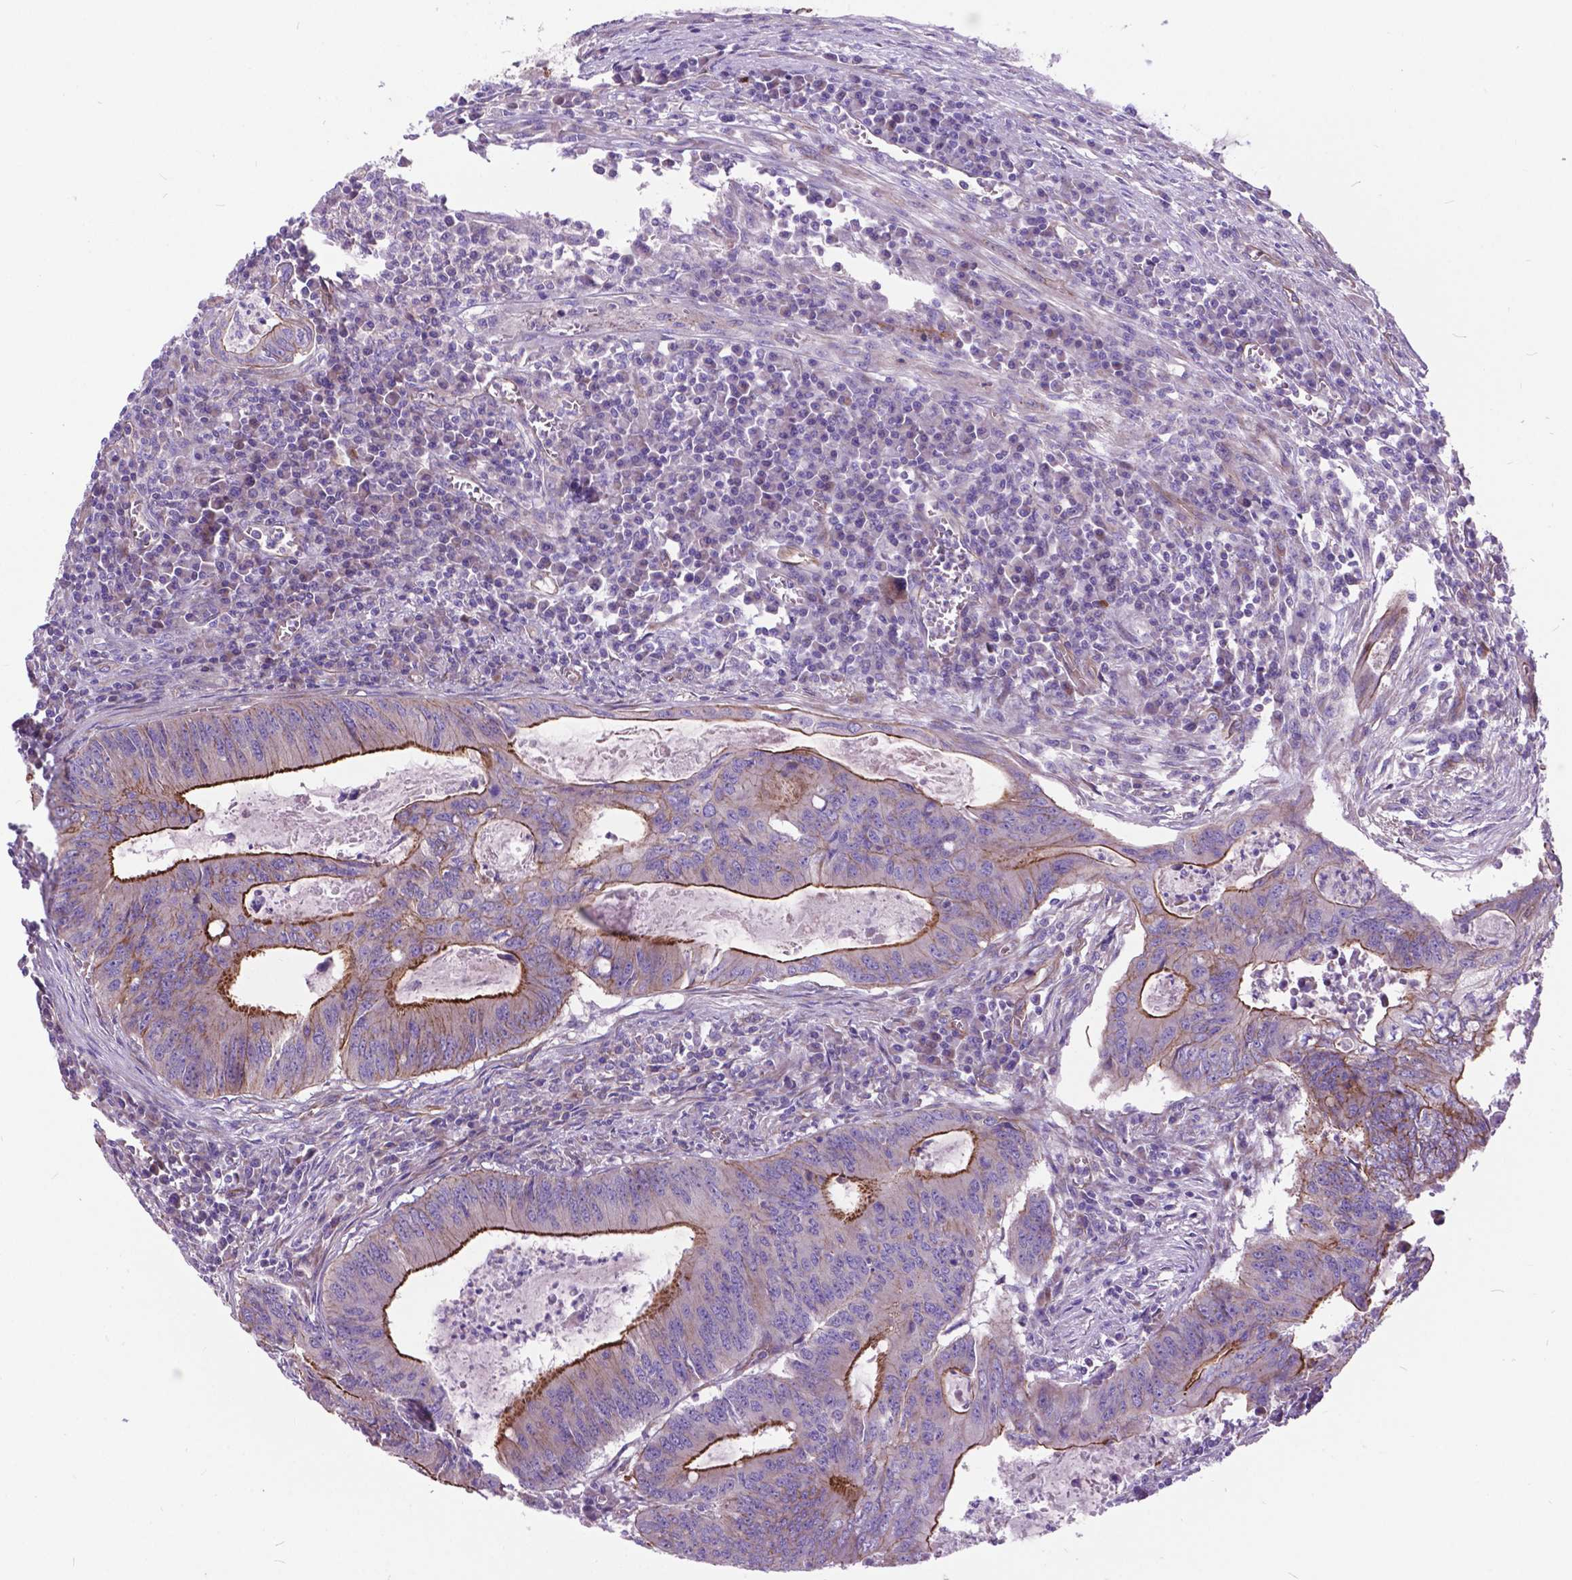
{"staining": {"intensity": "moderate", "quantity": "<25%", "location": "cytoplasmic/membranous"}, "tissue": "colorectal cancer", "cell_type": "Tumor cells", "image_type": "cancer", "snomed": [{"axis": "morphology", "description": "Adenocarcinoma, NOS"}, {"axis": "topography", "description": "Colon"}], "caption": "Immunohistochemistry micrograph of neoplastic tissue: human adenocarcinoma (colorectal) stained using IHC demonstrates low levels of moderate protein expression localized specifically in the cytoplasmic/membranous of tumor cells, appearing as a cytoplasmic/membranous brown color.", "gene": "FLT4", "patient": {"sex": "male", "age": 67}}